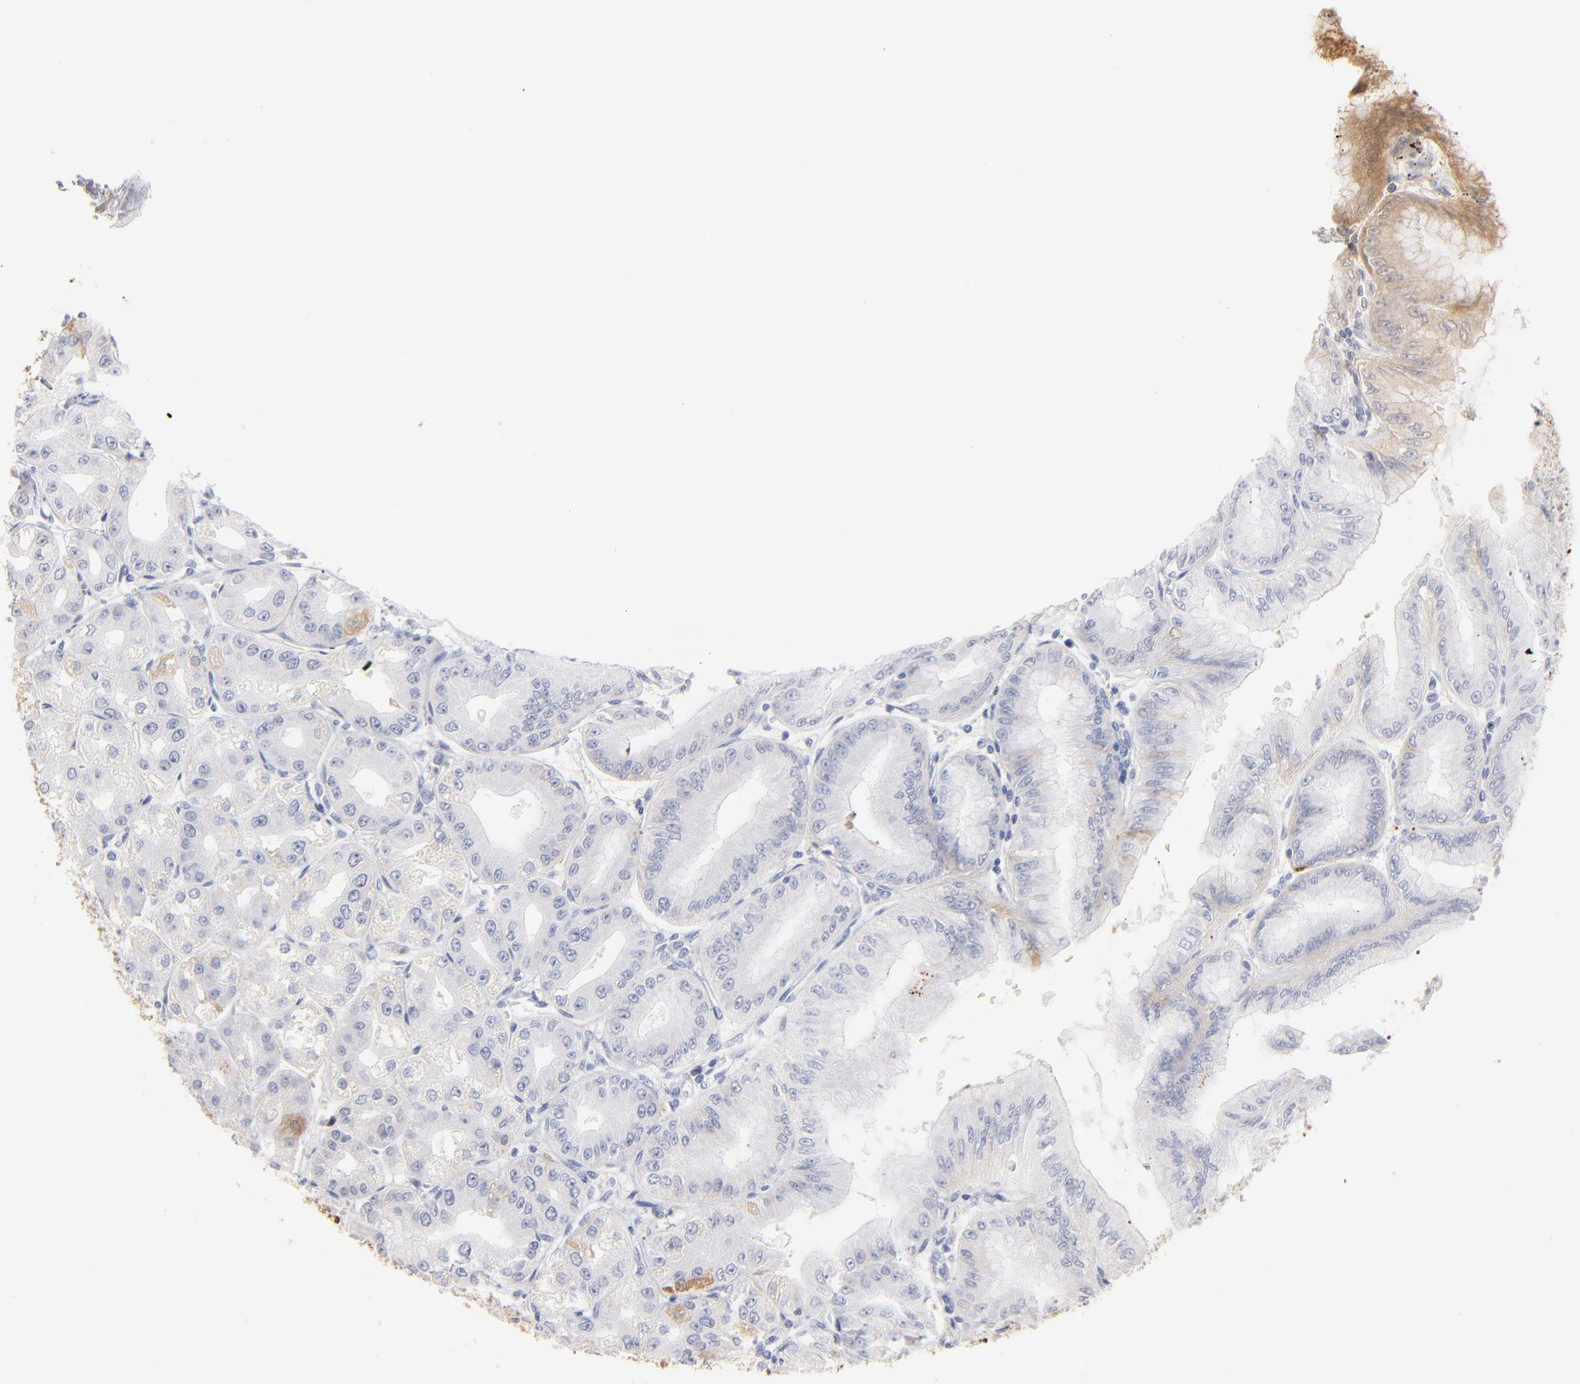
{"staining": {"intensity": "moderate", "quantity": "<25%", "location": "cytoplasmic/membranous"}, "tissue": "stomach", "cell_type": "Glandular cells", "image_type": "normal", "snomed": [{"axis": "morphology", "description": "Normal tissue, NOS"}, {"axis": "topography", "description": "Stomach, lower"}], "caption": "Glandular cells demonstrate moderate cytoplasmic/membranous positivity in about <25% of cells in benign stomach.", "gene": "APOH", "patient": {"sex": "male", "age": 71}}